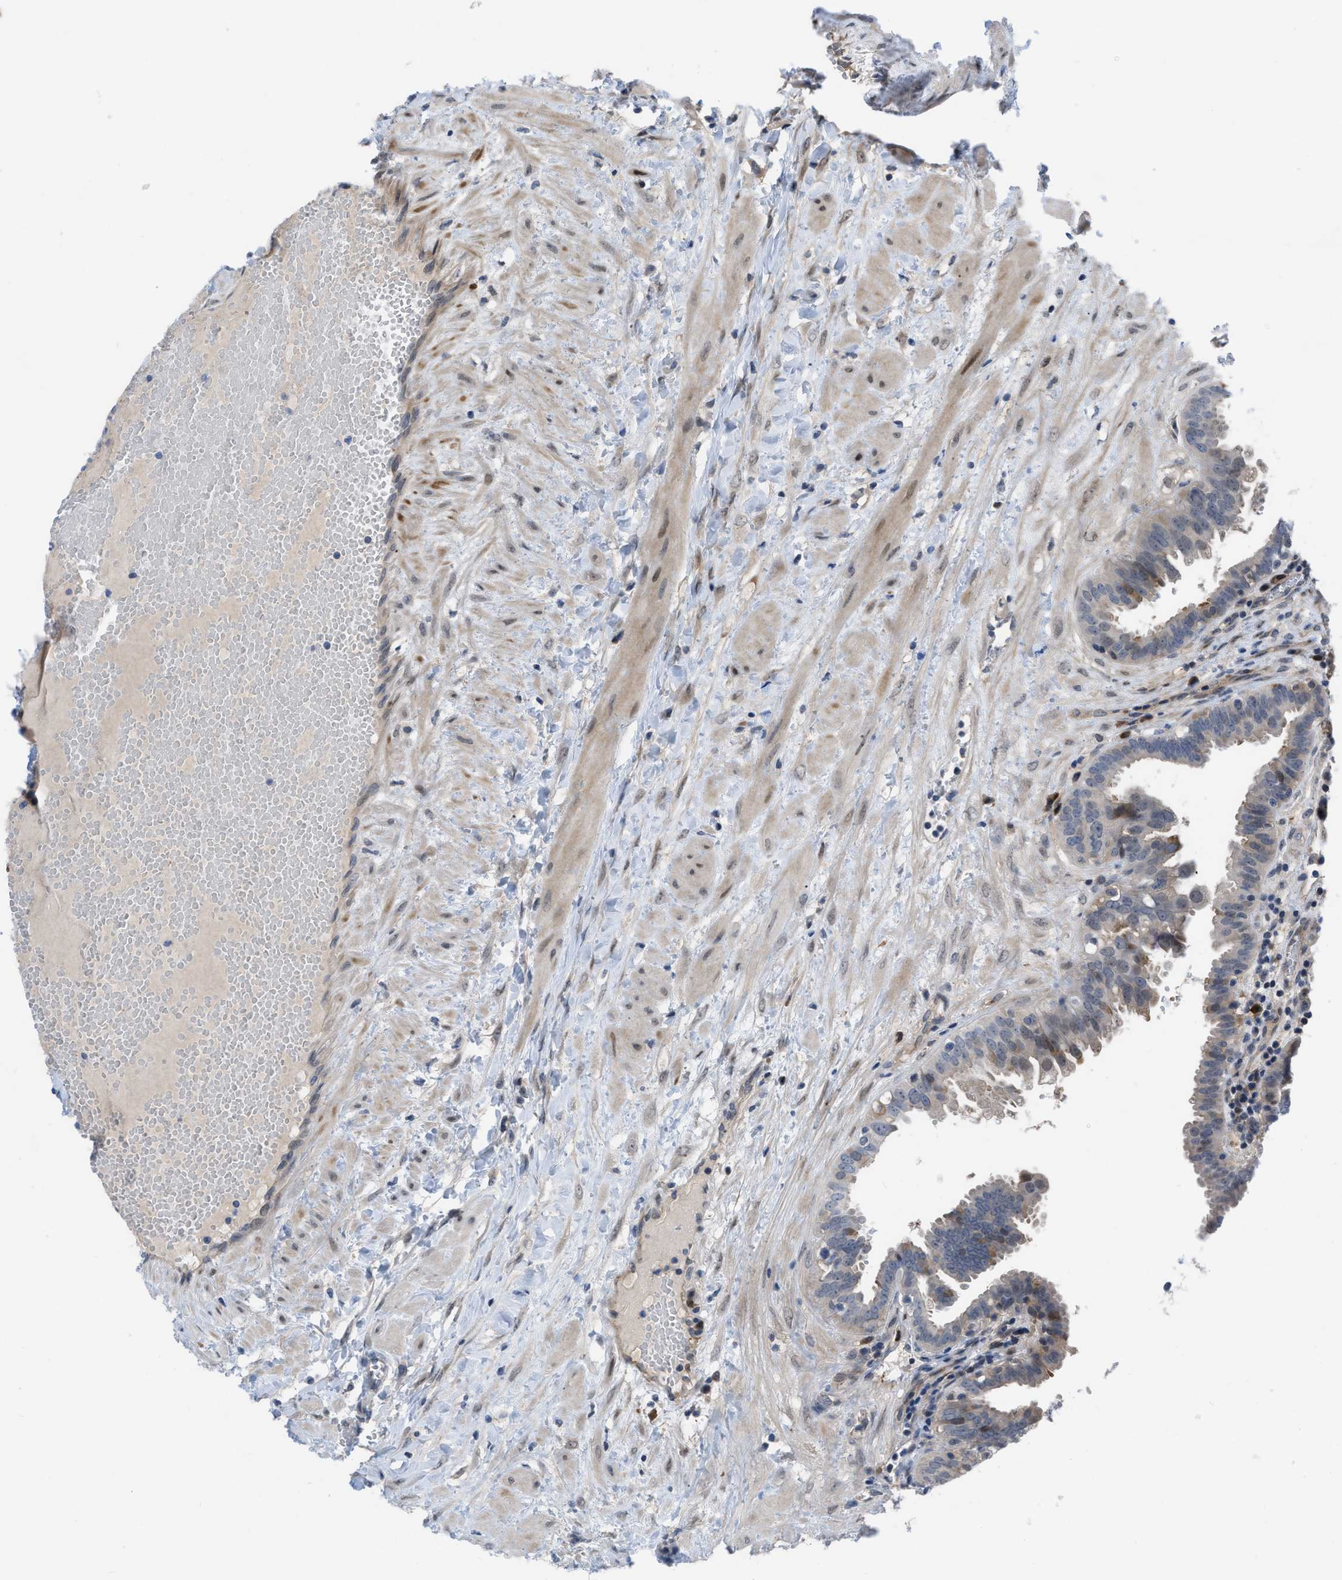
{"staining": {"intensity": "moderate", "quantity": ">75%", "location": "cytoplasmic/membranous"}, "tissue": "fallopian tube", "cell_type": "Glandular cells", "image_type": "normal", "snomed": [{"axis": "morphology", "description": "Normal tissue, NOS"}, {"axis": "topography", "description": "Fallopian tube"}, {"axis": "topography", "description": "Placenta"}], "caption": "Glandular cells show medium levels of moderate cytoplasmic/membranous positivity in approximately >75% of cells in unremarkable human fallopian tube.", "gene": "IL17RE", "patient": {"sex": "female", "age": 32}}